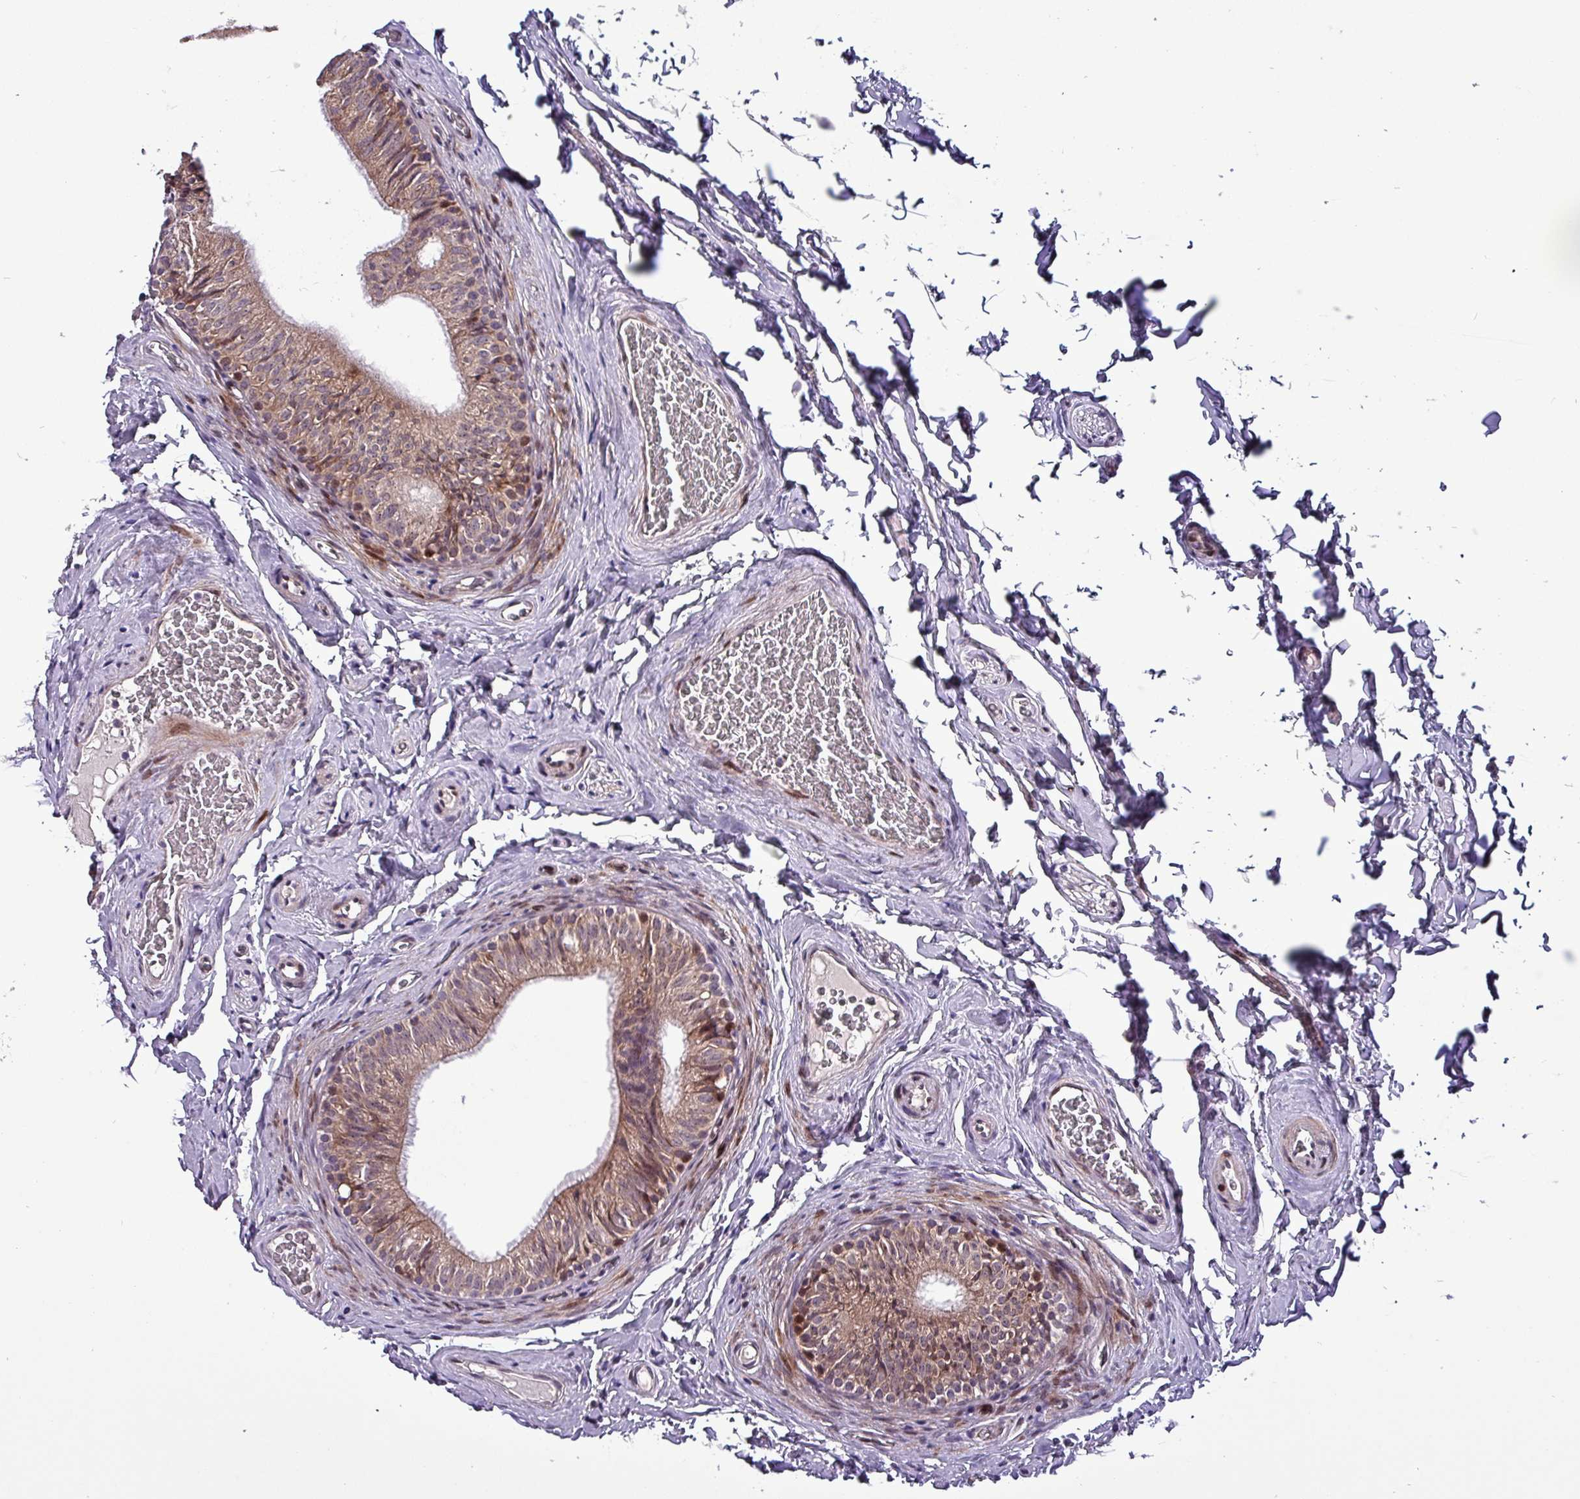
{"staining": {"intensity": "moderate", "quantity": ">75%", "location": "cytoplasmic/membranous,nuclear"}, "tissue": "epididymis", "cell_type": "Glandular cells", "image_type": "normal", "snomed": [{"axis": "morphology", "description": "Normal tissue, NOS"}, {"axis": "topography", "description": "Epididymis"}], "caption": "An image showing moderate cytoplasmic/membranous,nuclear positivity in approximately >75% of glandular cells in unremarkable epididymis, as visualized by brown immunohistochemical staining.", "gene": "GRAPL", "patient": {"sex": "male", "age": 34}}